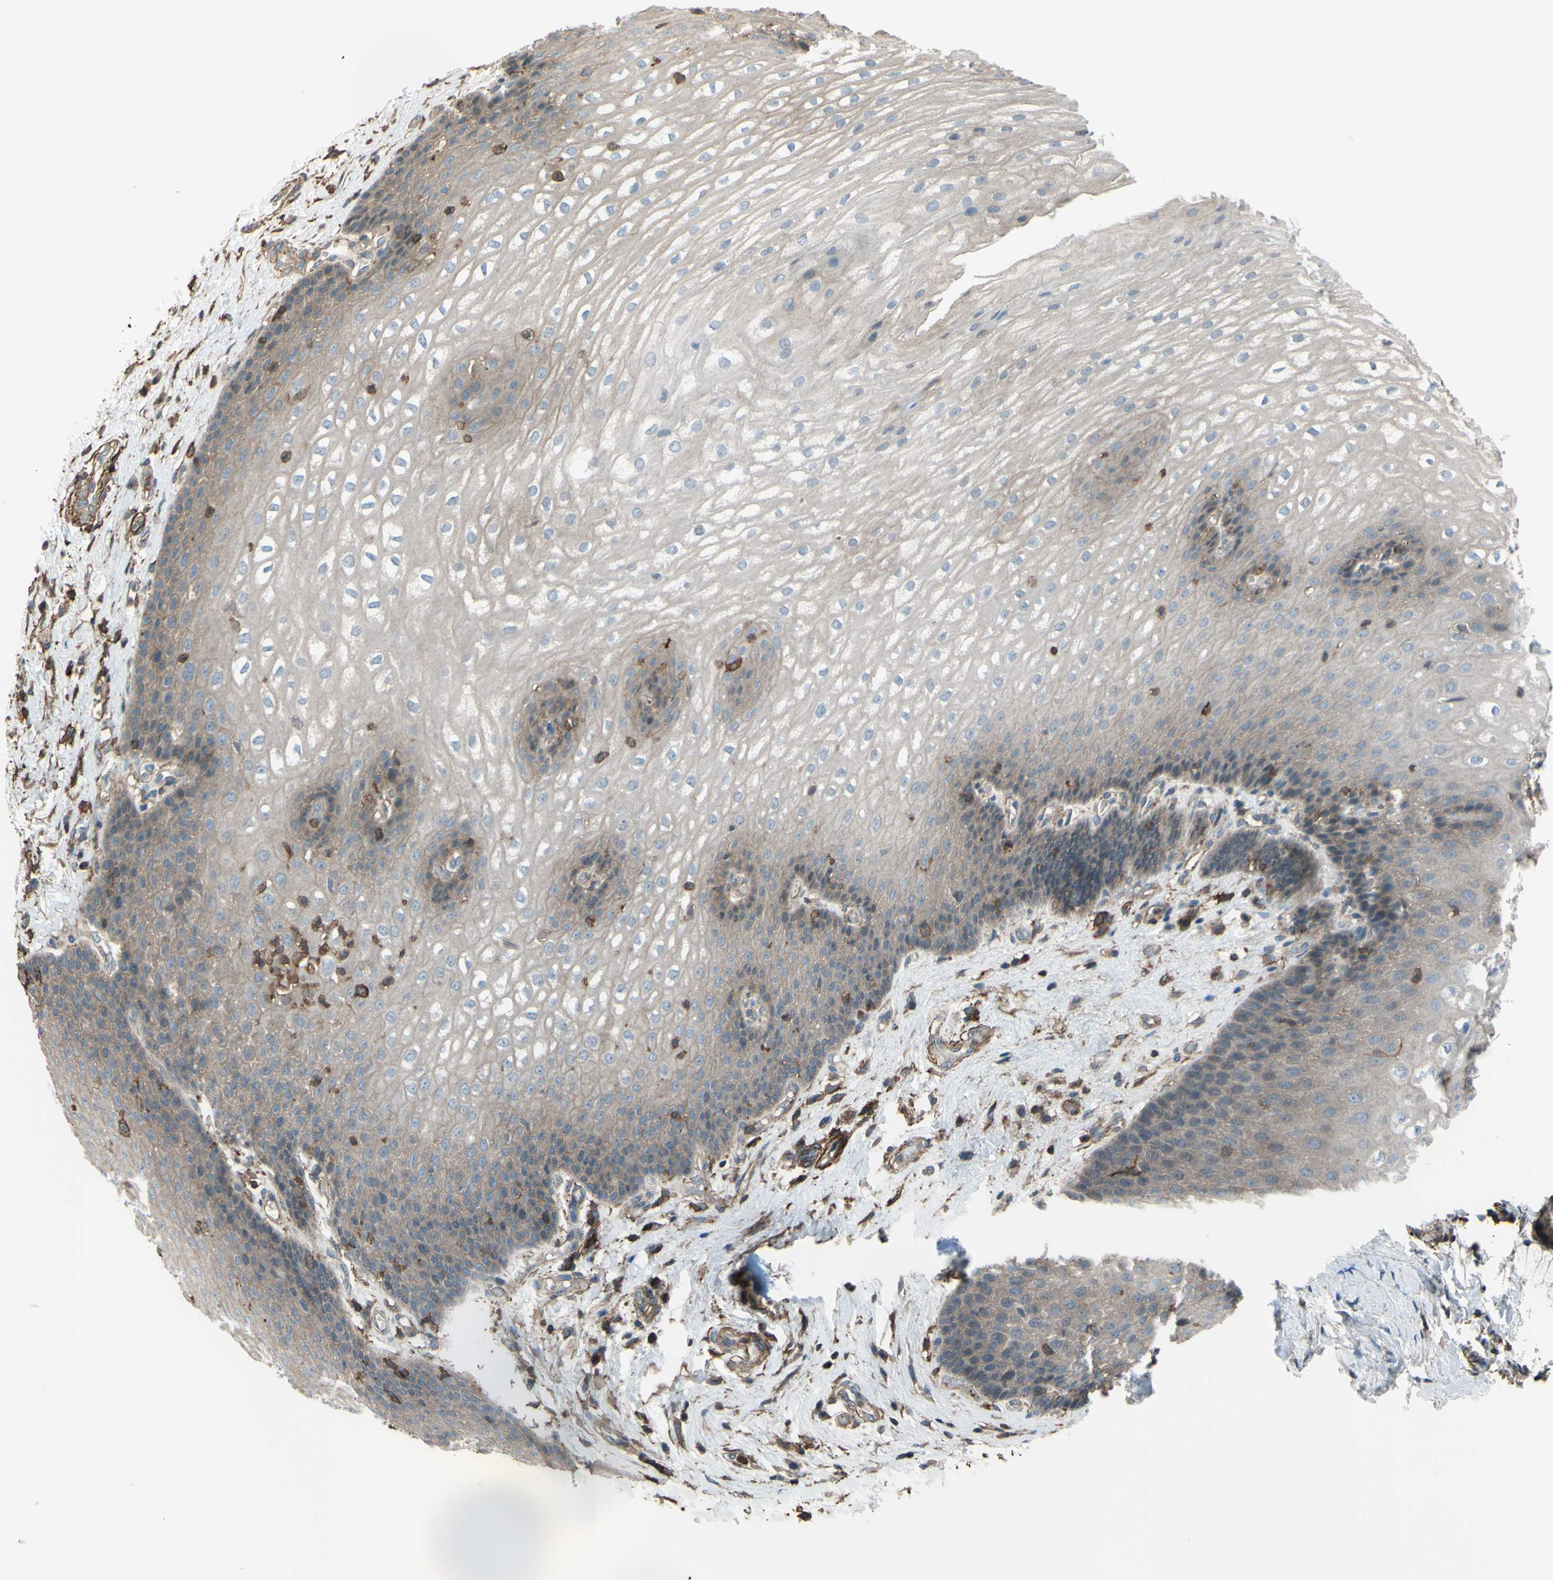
{"staining": {"intensity": "weak", "quantity": ">75%", "location": "cytoplasmic/membranous"}, "tissue": "esophagus", "cell_type": "Squamous epithelial cells", "image_type": "normal", "snomed": [{"axis": "morphology", "description": "Normal tissue, NOS"}, {"axis": "topography", "description": "Esophagus"}], "caption": "DAB (3,3'-diaminobenzidine) immunohistochemical staining of unremarkable esophagus reveals weak cytoplasmic/membranous protein staining in approximately >75% of squamous epithelial cells. The protein of interest is stained brown, and the nuclei are stained in blue (DAB IHC with brightfield microscopy, high magnification).", "gene": "ADD3", "patient": {"sex": "male", "age": 48}}